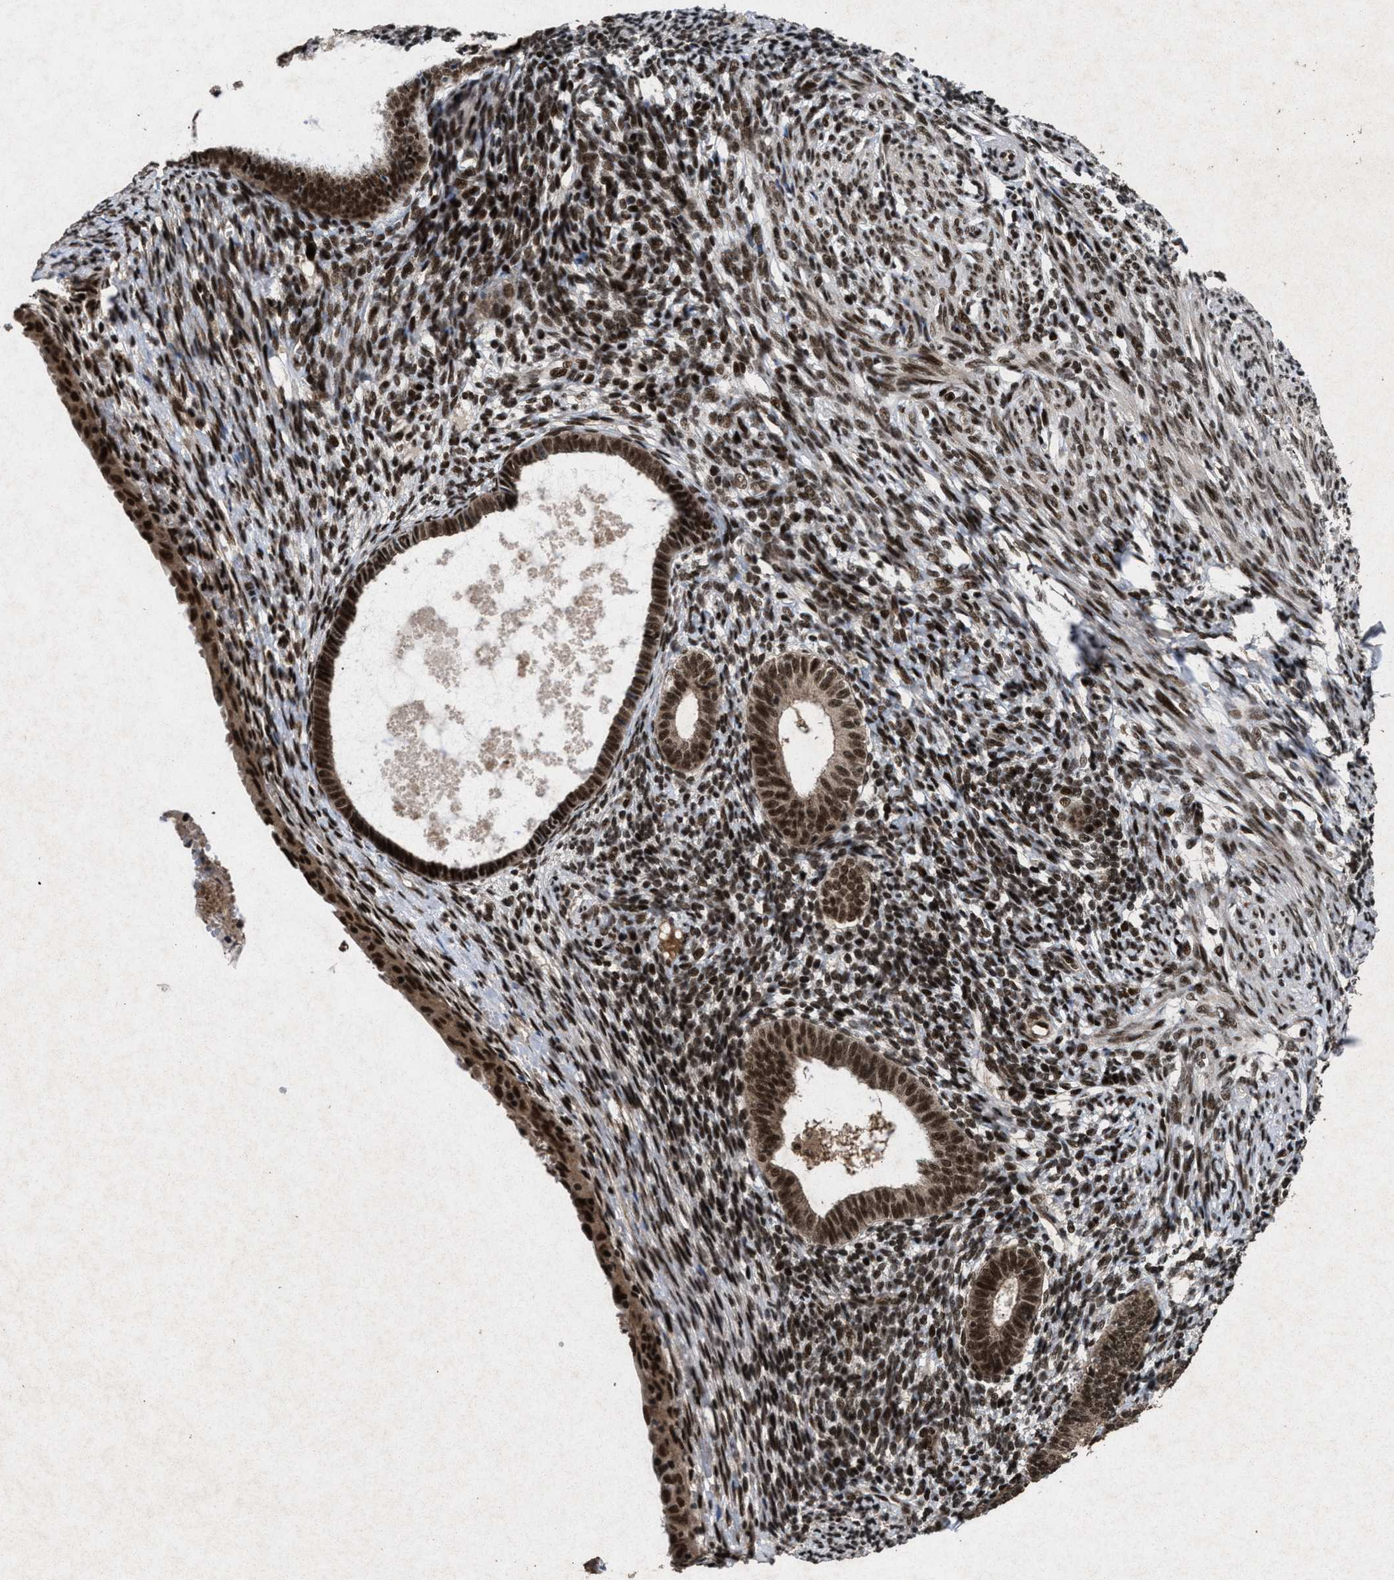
{"staining": {"intensity": "moderate", "quantity": "25%-75%", "location": "nuclear"}, "tissue": "endometrium", "cell_type": "Cells in endometrial stroma", "image_type": "normal", "snomed": [{"axis": "morphology", "description": "Normal tissue, NOS"}, {"axis": "morphology", "description": "Adenocarcinoma, NOS"}, {"axis": "topography", "description": "Endometrium"}], "caption": "Immunohistochemistry (DAB (3,3'-diaminobenzidine)) staining of unremarkable human endometrium displays moderate nuclear protein expression in approximately 25%-75% of cells in endometrial stroma.", "gene": "WIZ", "patient": {"sex": "female", "age": 57}}